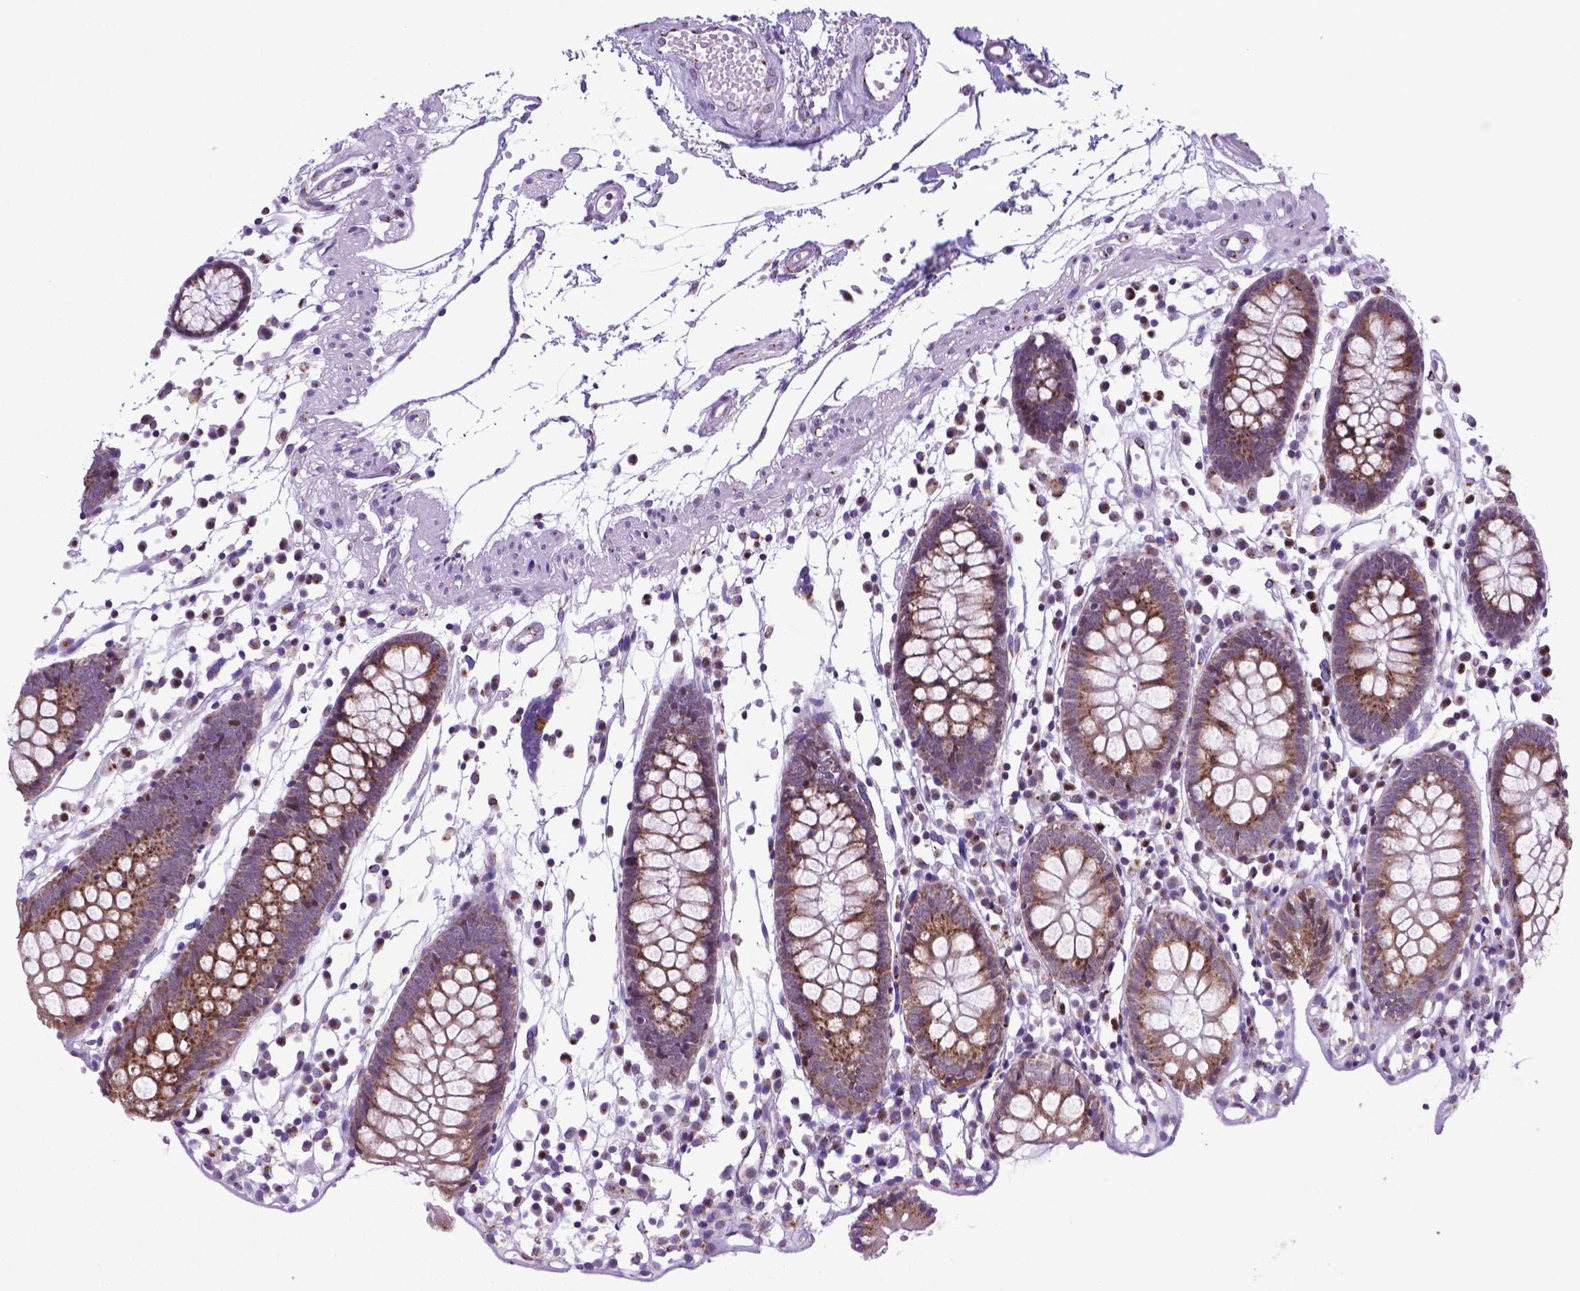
{"staining": {"intensity": "moderate", "quantity": "<25%", "location": "cytoplasmic/membranous"}, "tissue": "colon", "cell_type": "Endothelial cells", "image_type": "normal", "snomed": [{"axis": "morphology", "description": "Normal tissue, NOS"}, {"axis": "morphology", "description": "Adenocarcinoma, NOS"}, {"axis": "topography", "description": "Colon"}], "caption": "This is a histology image of immunohistochemistry (IHC) staining of benign colon, which shows moderate expression in the cytoplasmic/membranous of endothelial cells.", "gene": "MRPL10", "patient": {"sex": "male", "age": 83}}